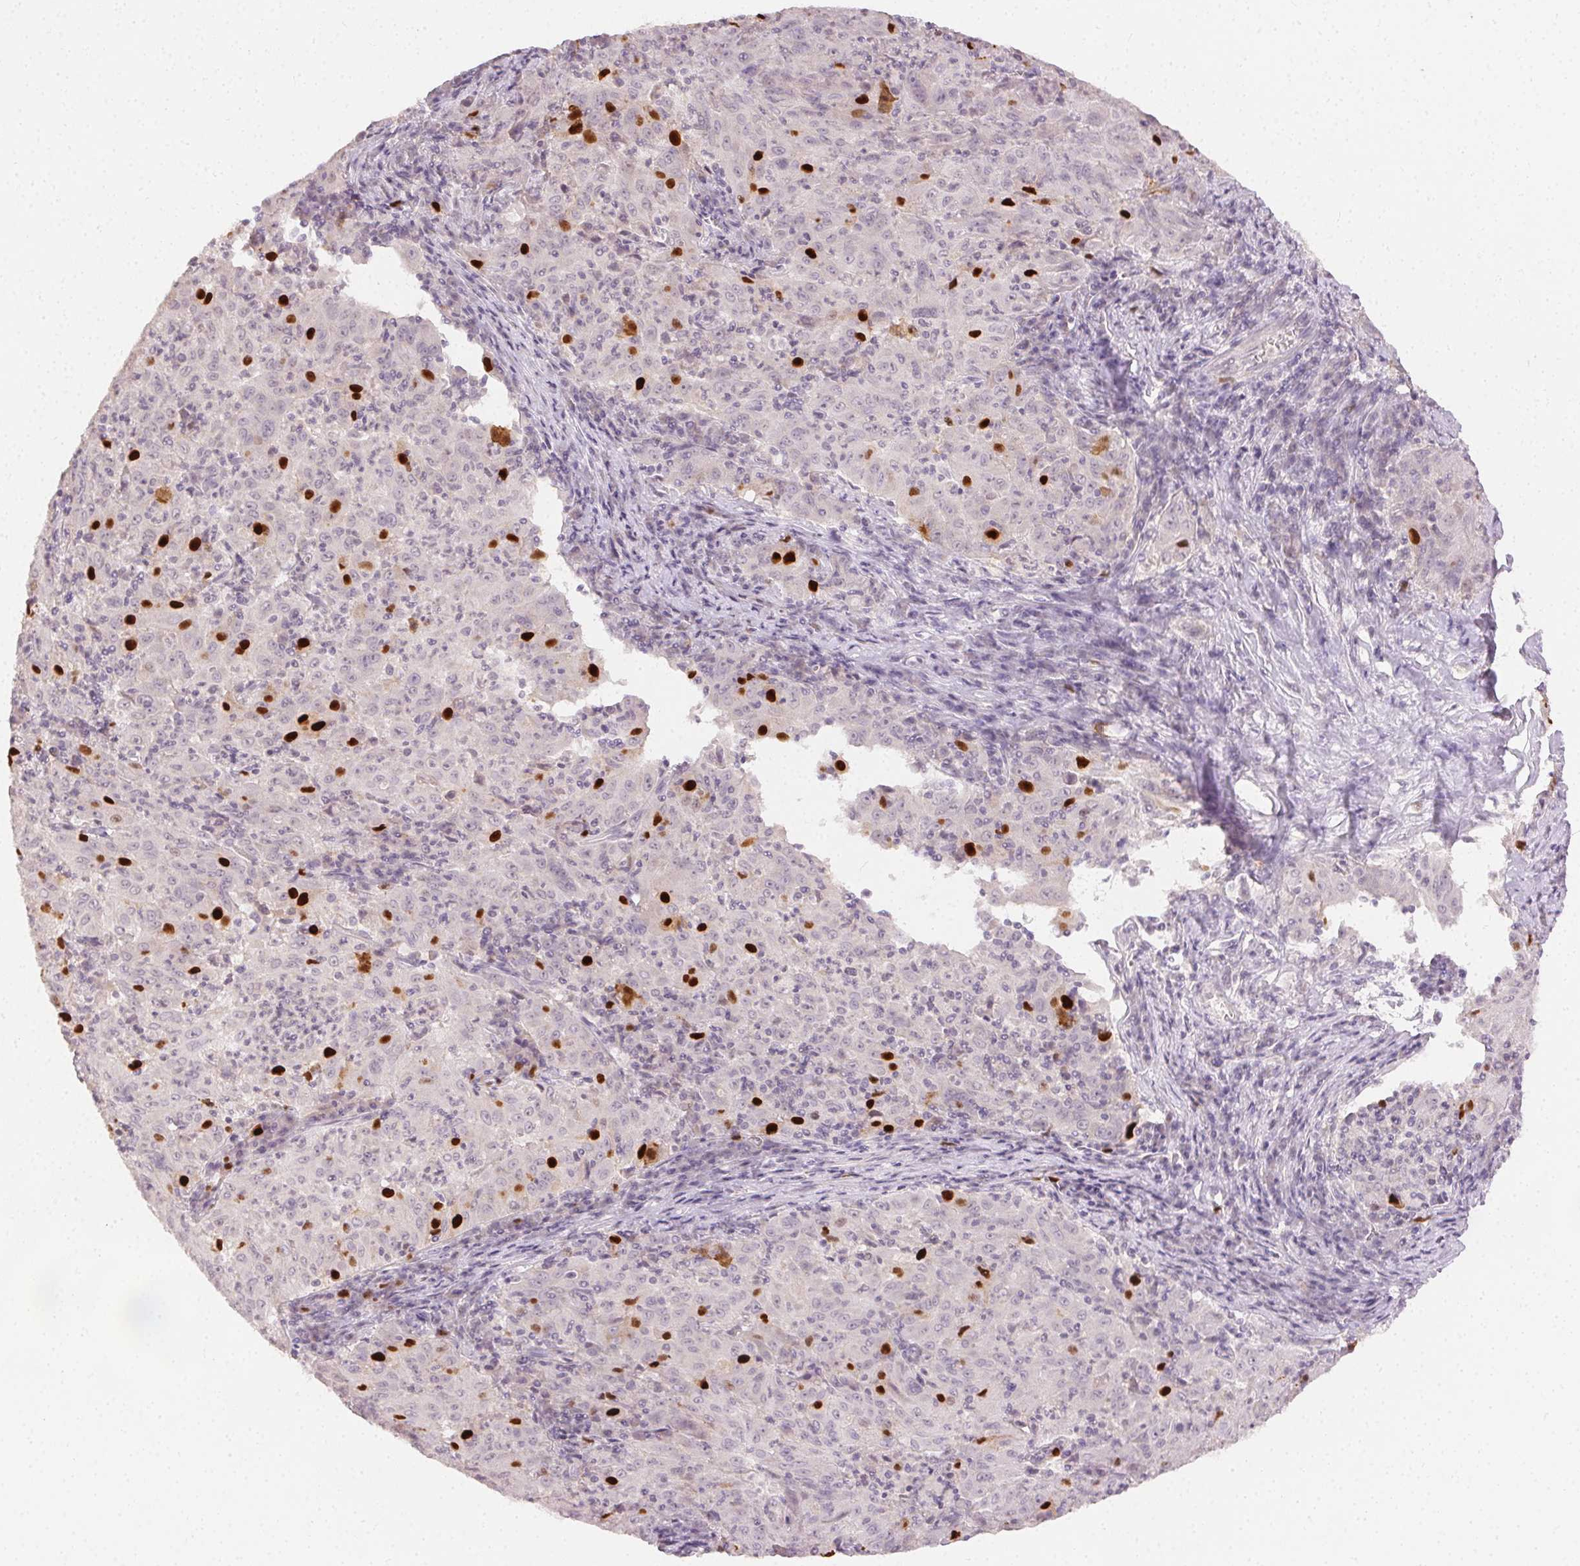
{"staining": {"intensity": "strong", "quantity": "<25%", "location": "nuclear"}, "tissue": "pancreatic cancer", "cell_type": "Tumor cells", "image_type": "cancer", "snomed": [{"axis": "morphology", "description": "Adenocarcinoma, NOS"}, {"axis": "topography", "description": "Pancreas"}], "caption": "Strong nuclear expression for a protein is identified in approximately <25% of tumor cells of pancreatic cancer (adenocarcinoma) using IHC.", "gene": "ANLN", "patient": {"sex": "male", "age": 63}}